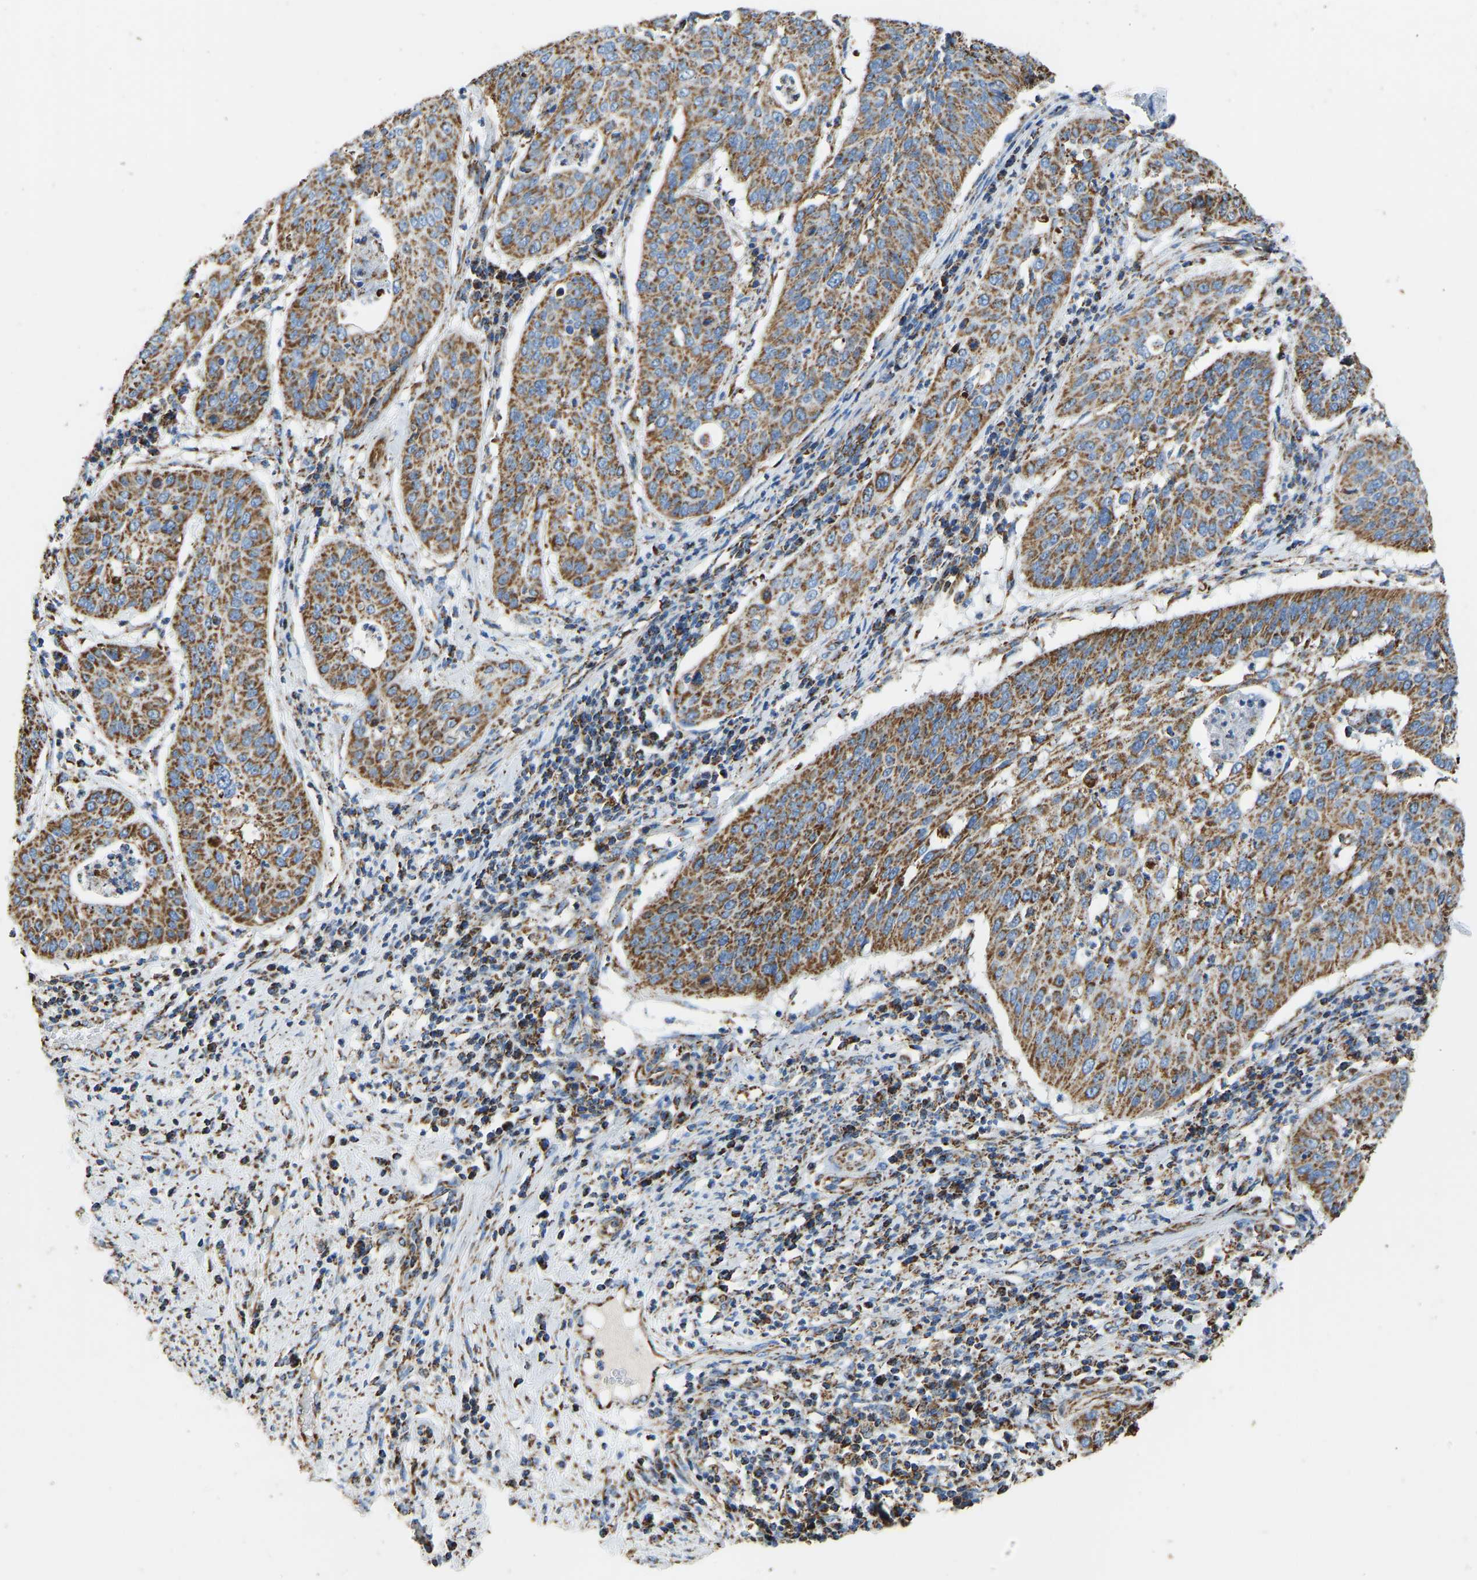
{"staining": {"intensity": "moderate", "quantity": ">75%", "location": "cytoplasmic/membranous"}, "tissue": "cervical cancer", "cell_type": "Tumor cells", "image_type": "cancer", "snomed": [{"axis": "morphology", "description": "Normal tissue, NOS"}, {"axis": "morphology", "description": "Squamous cell carcinoma, NOS"}, {"axis": "topography", "description": "Cervix"}], "caption": "Cervical cancer (squamous cell carcinoma) stained with a brown dye reveals moderate cytoplasmic/membranous positive positivity in about >75% of tumor cells.", "gene": "IRX6", "patient": {"sex": "female", "age": 39}}